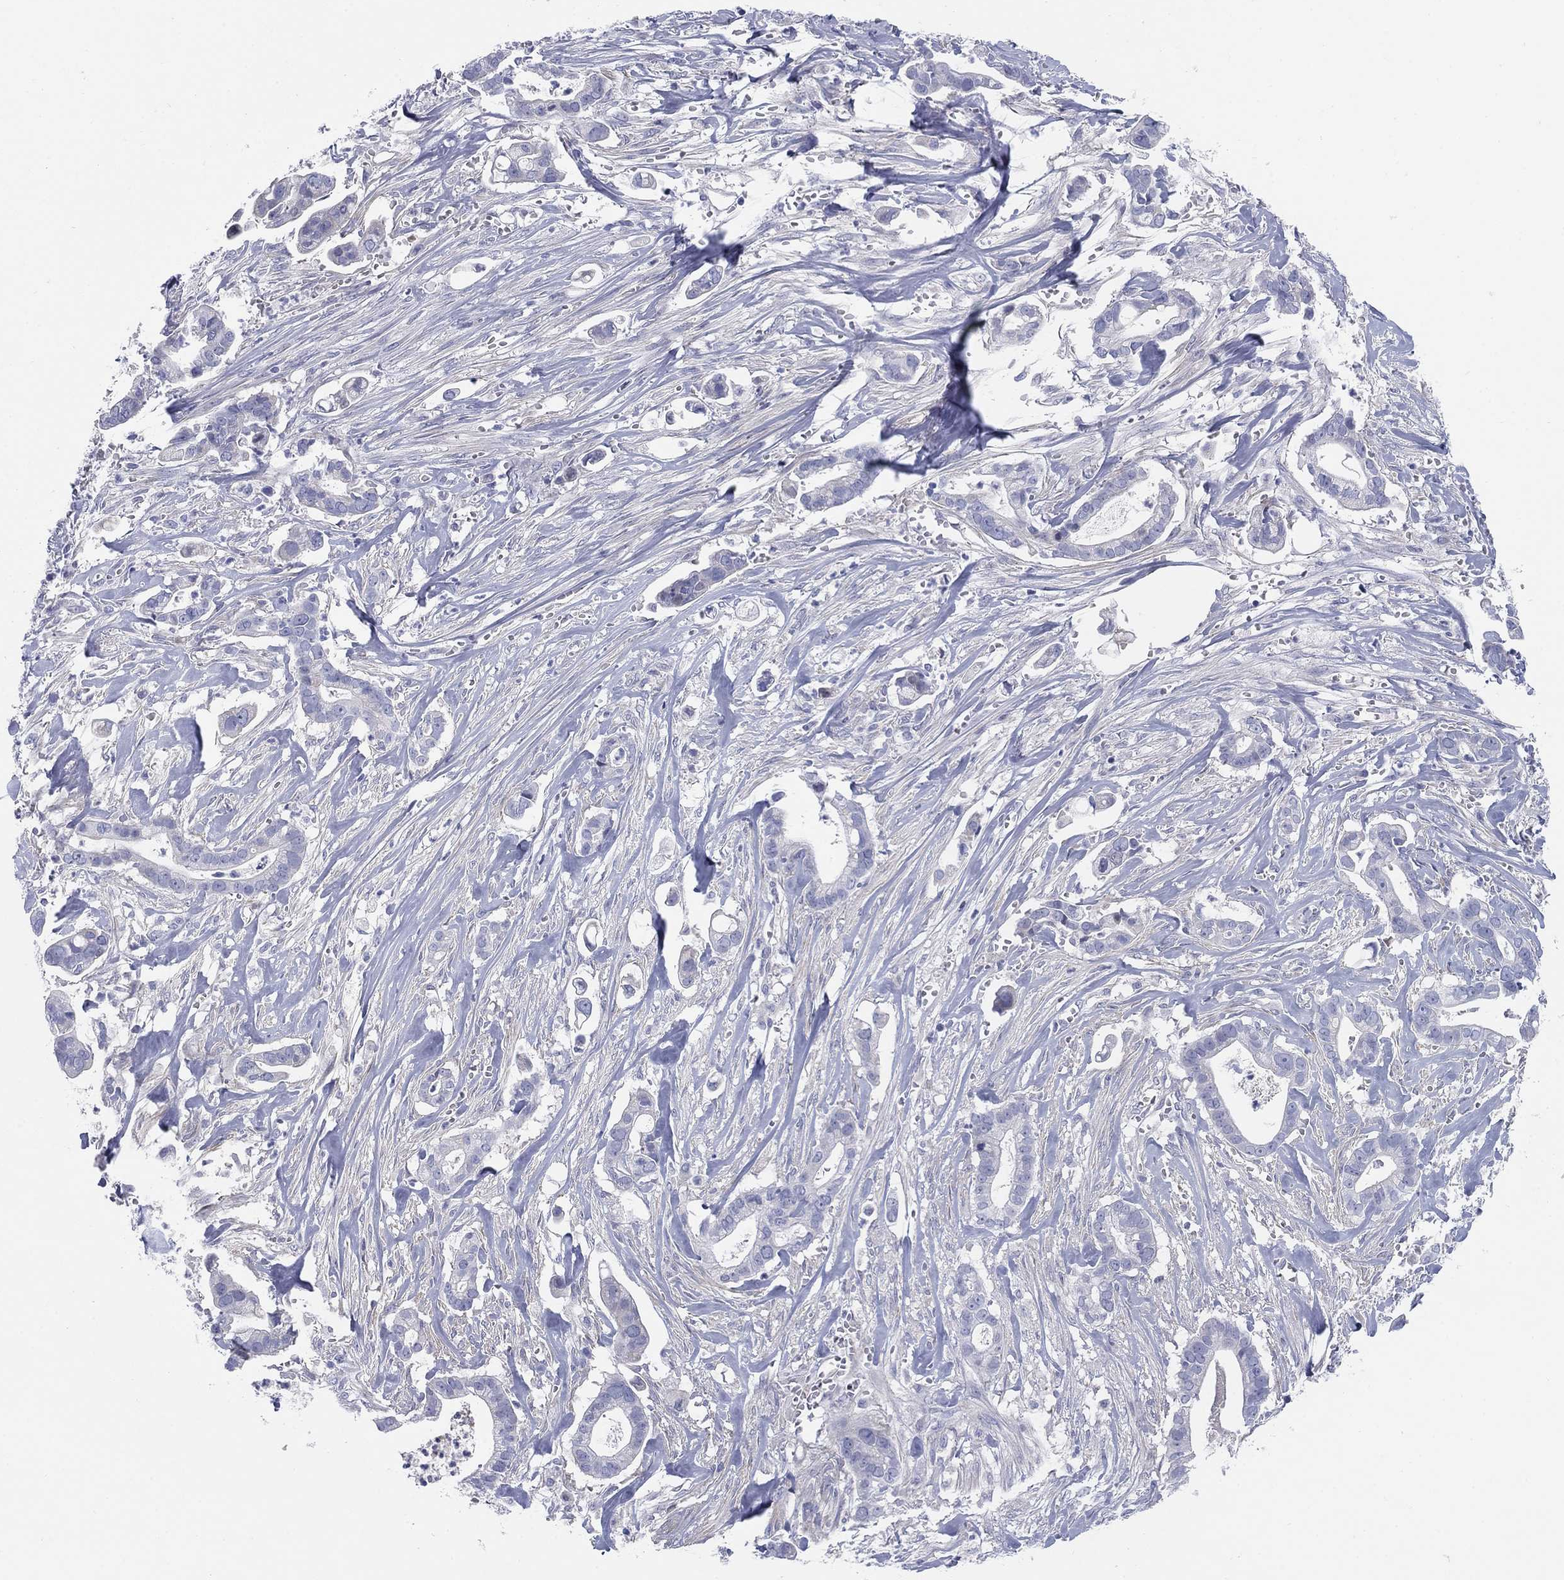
{"staining": {"intensity": "negative", "quantity": "none", "location": "none"}, "tissue": "pancreatic cancer", "cell_type": "Tumor cells", "image_type": "cancer", "snomed": [{"axis": "morphology", "description": "Adenocarcinoma, NOS"}, {"axis": "topography", "description": "Pancreas"}], "caption": "Tumor cells are negative for protein expression in human pancreatic cancer. (Stains: DAB (3,3'-diaminobenzidine) immunohistochemistry with hematoxylin counter stain, Microscopy: brightfield microscopy at high magnification).", "gene": "HEATR4", "patient": {"sex": "male", "age": 61}}